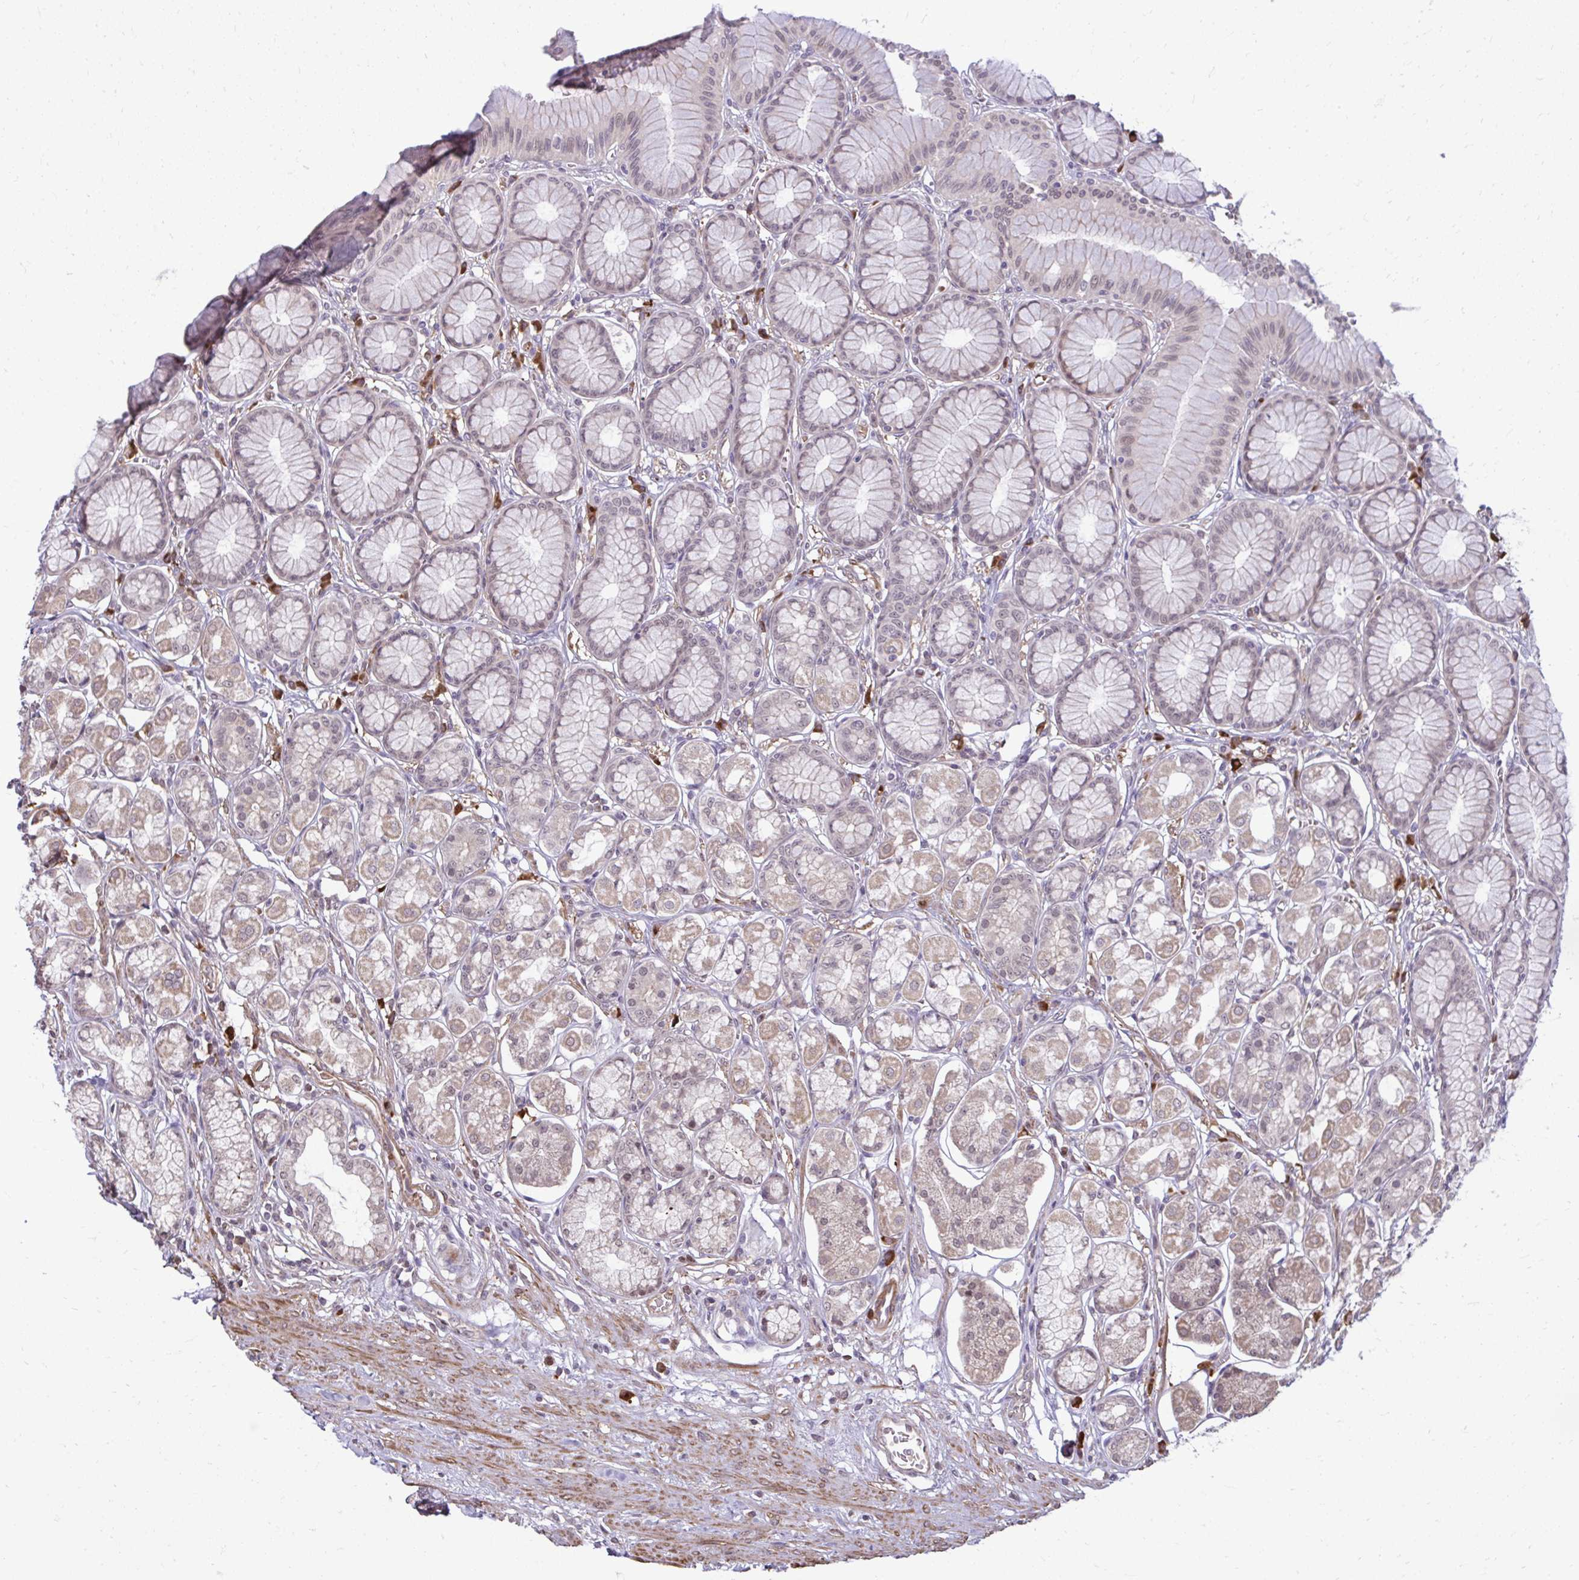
{"staining": {"intensity": "moderate", "quantity": "25%-75%", "location": "cytoplasmic/membranous,nuclear"}, "tissue": "stomach", "cell_type": "Glandular cells", "image_type": "normal", "snomed": [{"axis": "morphology", "description": "Normal tissue, NOS"}, {"axis": "topography", "description": "Stomach"}, {"axis": "topography", "description": "Stomach, lower"}], "caption": "Normal stomach demonstrates moderate cytoplasmic/membranous,nuclear staining in about 25%-75% of glandular cells, visualized by immunohistochemistry.", "gene": "ZSCAN9", "patient": {"sex": "male", "age": 76}}